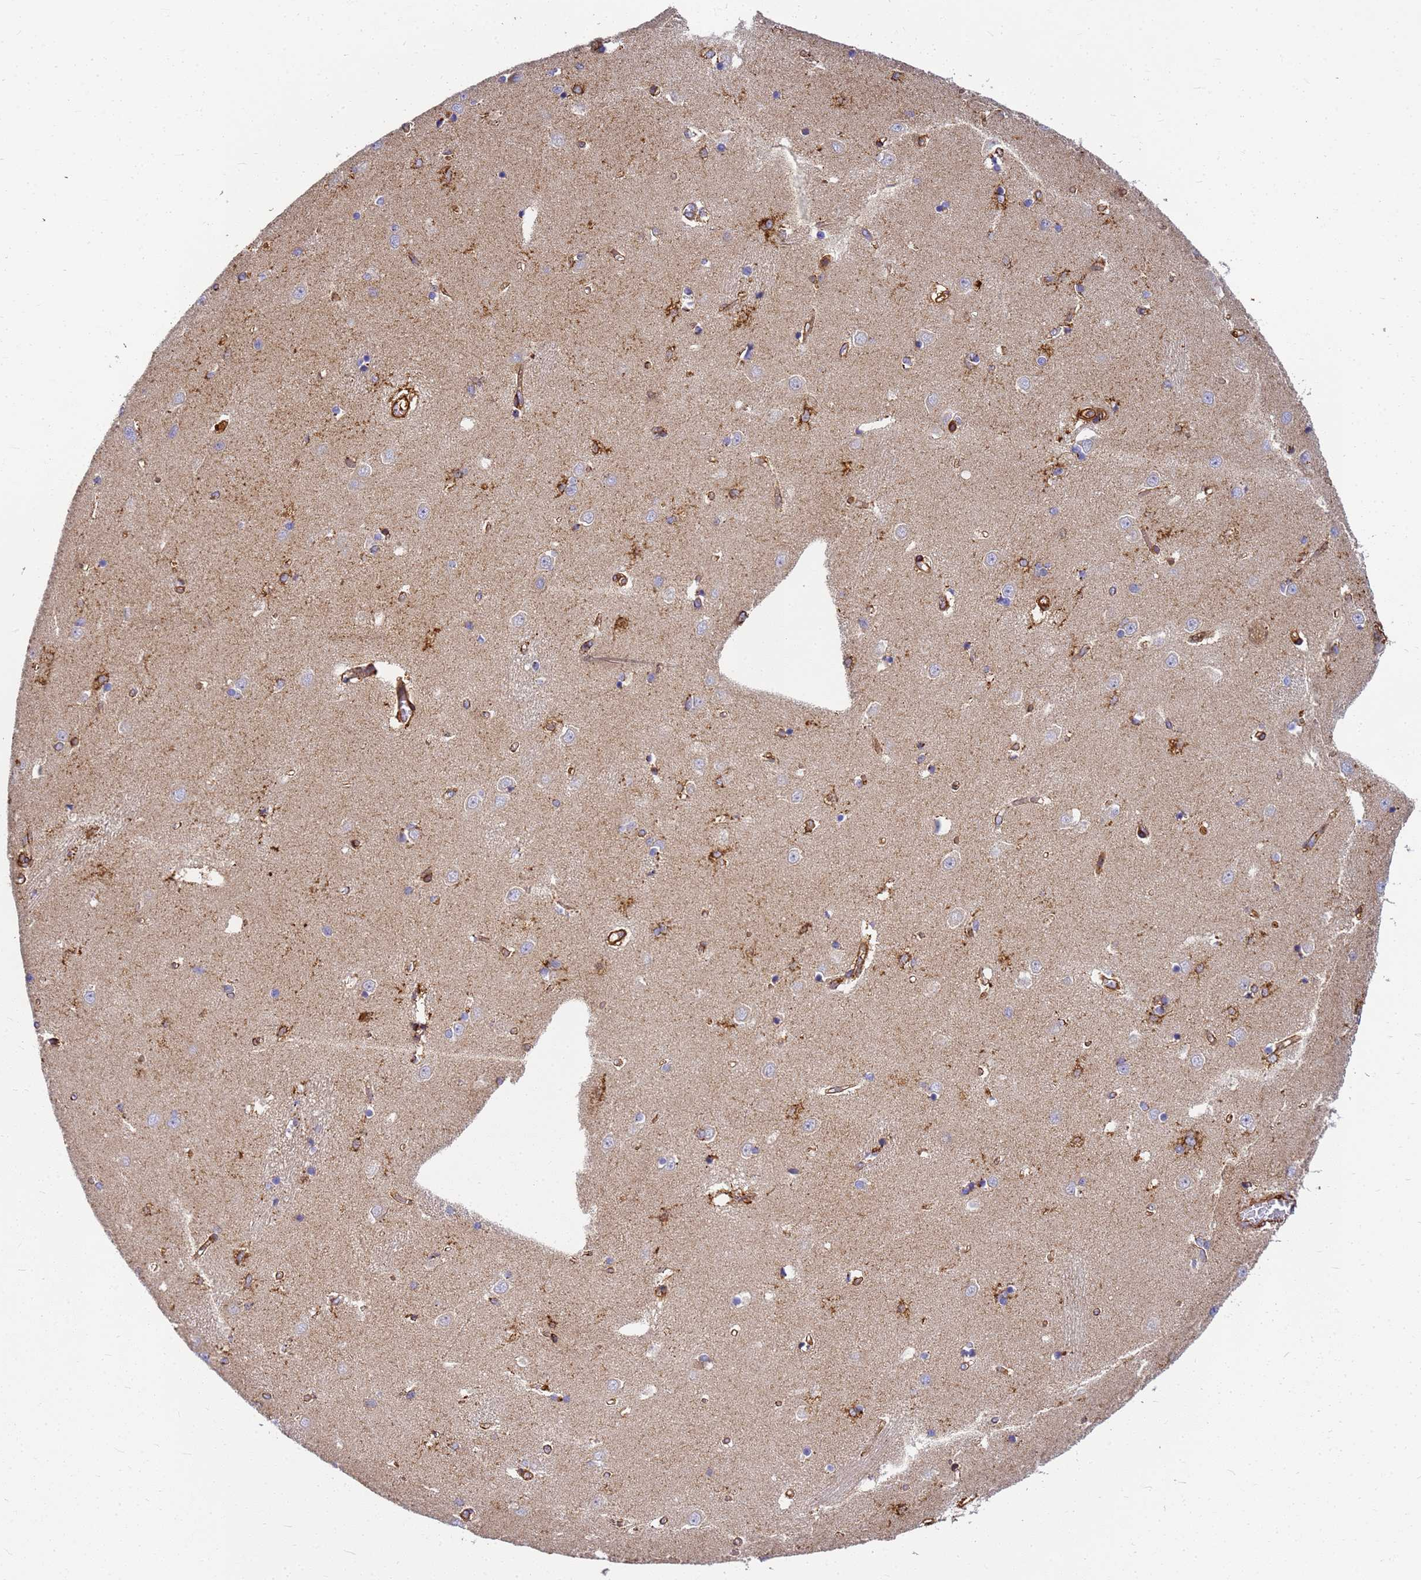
{"staining": {"intensity": "moderate", "quantity": "<25%", "location": "cytoplasmic/membranous"}, "tissue": "caudate", "cell_type": "Glial cells", "image_type": "normal", "snomed": [{"axis": "morphology", "description": "Normal tissue, NOS"}, {"axis": "topography", "description": "Lateral ventricle wall"}], "caption": "The micrograph exhibits a brown stain indicating the presence of a protein in the cytoplasmic/membranous of glial cells in caudate. (IHC, brightfield microscopy, high magnification).", "gene": "C2CD5", "patient": {"sex": "male", "age": 37}}